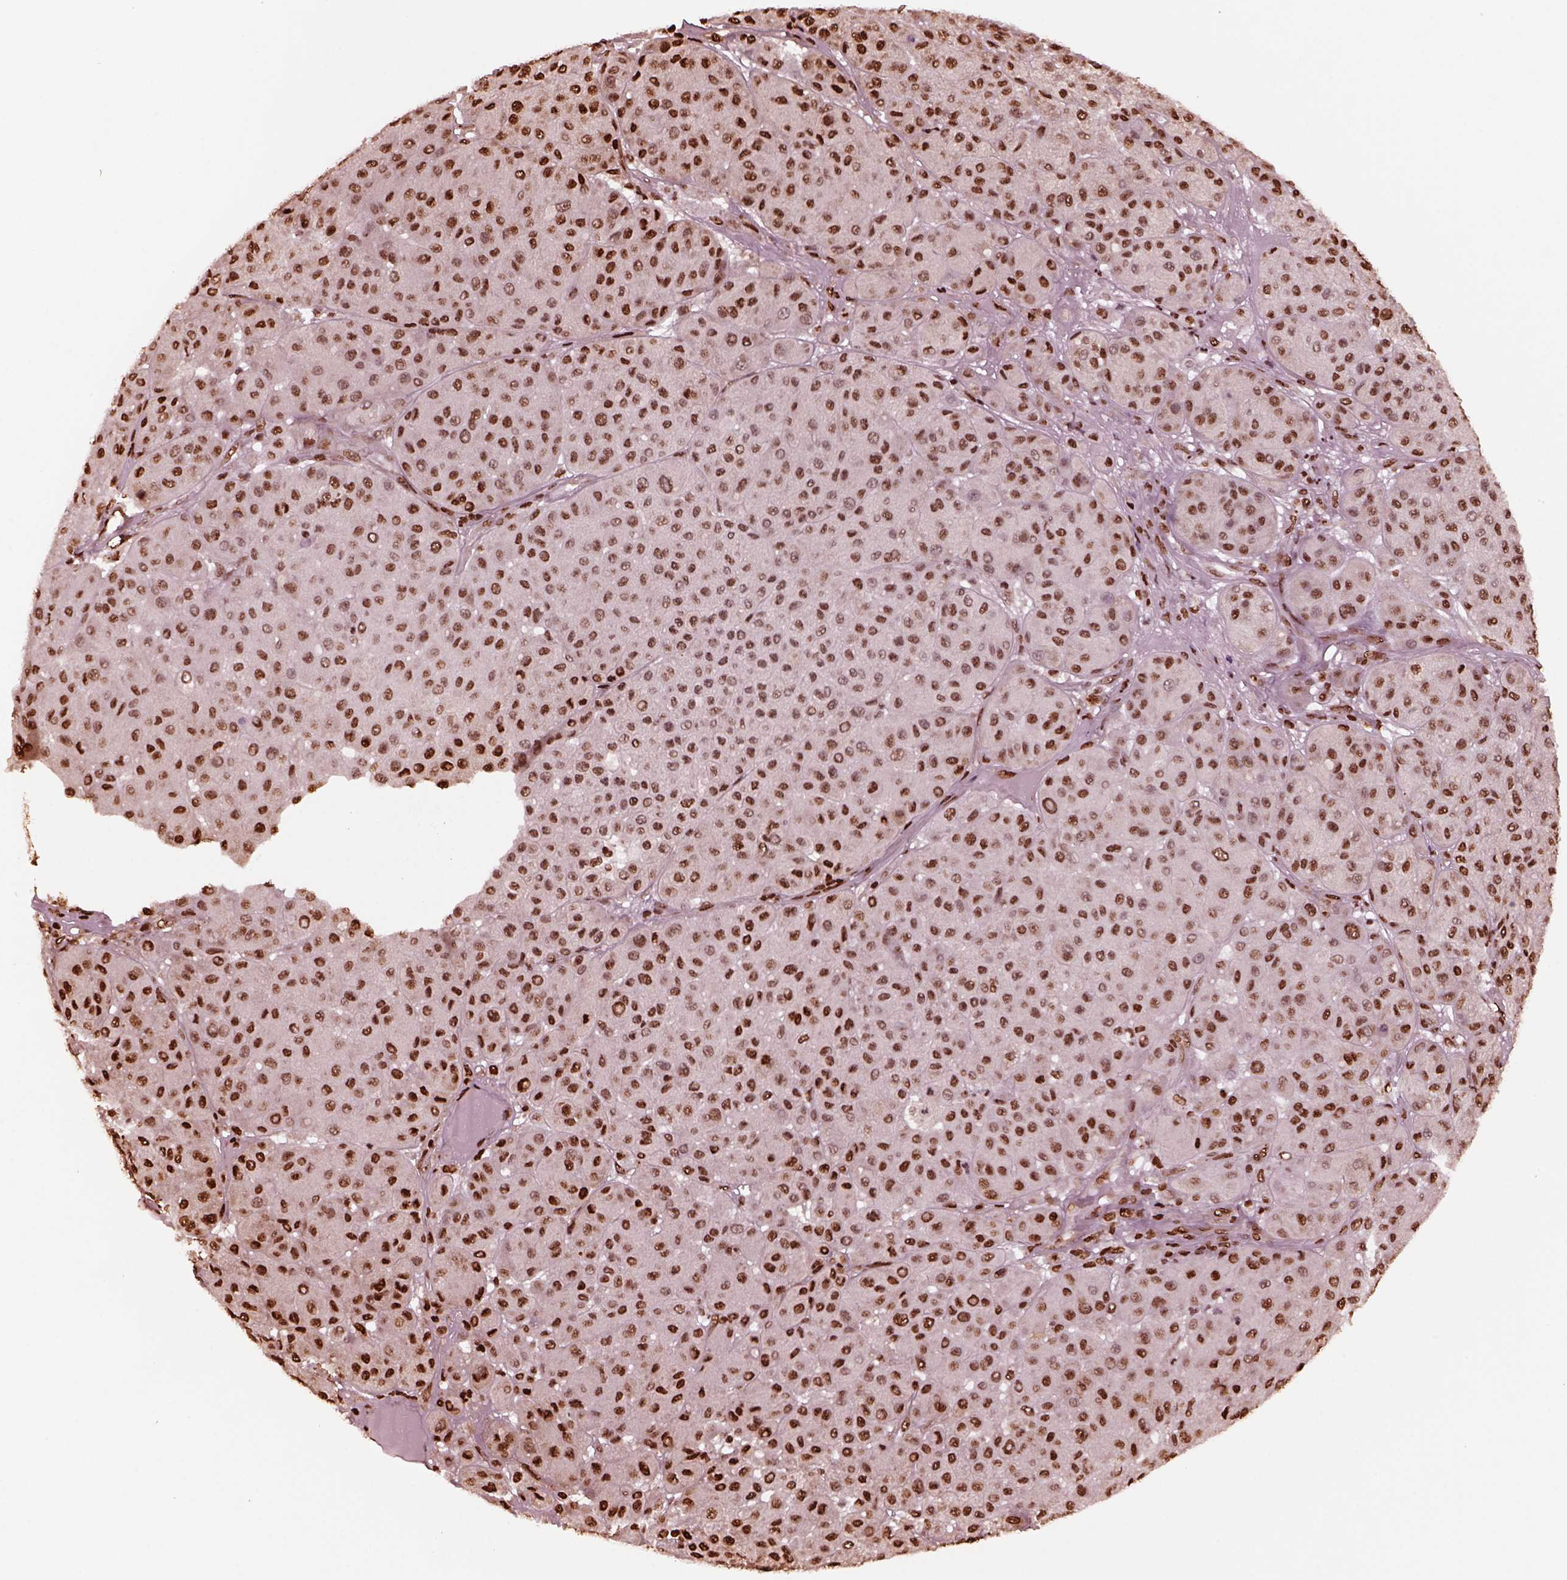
{"staining": {"intensity": "moderate", "quantity": ">75%", "location": "nuclear"}, "tissue": "melanoma", "cell_type": "Tumor cells", "image_type": "cancer", "snomed": [{"axis": "morphology", "description": "Malignant melanoma, Metastatic site"}, {"axis": "topography", "description": "Smooth muscle"}], "caption": "IHC (DAB) staining of malignant melanoma (metastatic site) shows moderate nuclear protein expression in about >75% of tumor cells. Nuclei are stained in blue.", "gene": "NSD1", "patient": {"sex": "male", "age": 41}}